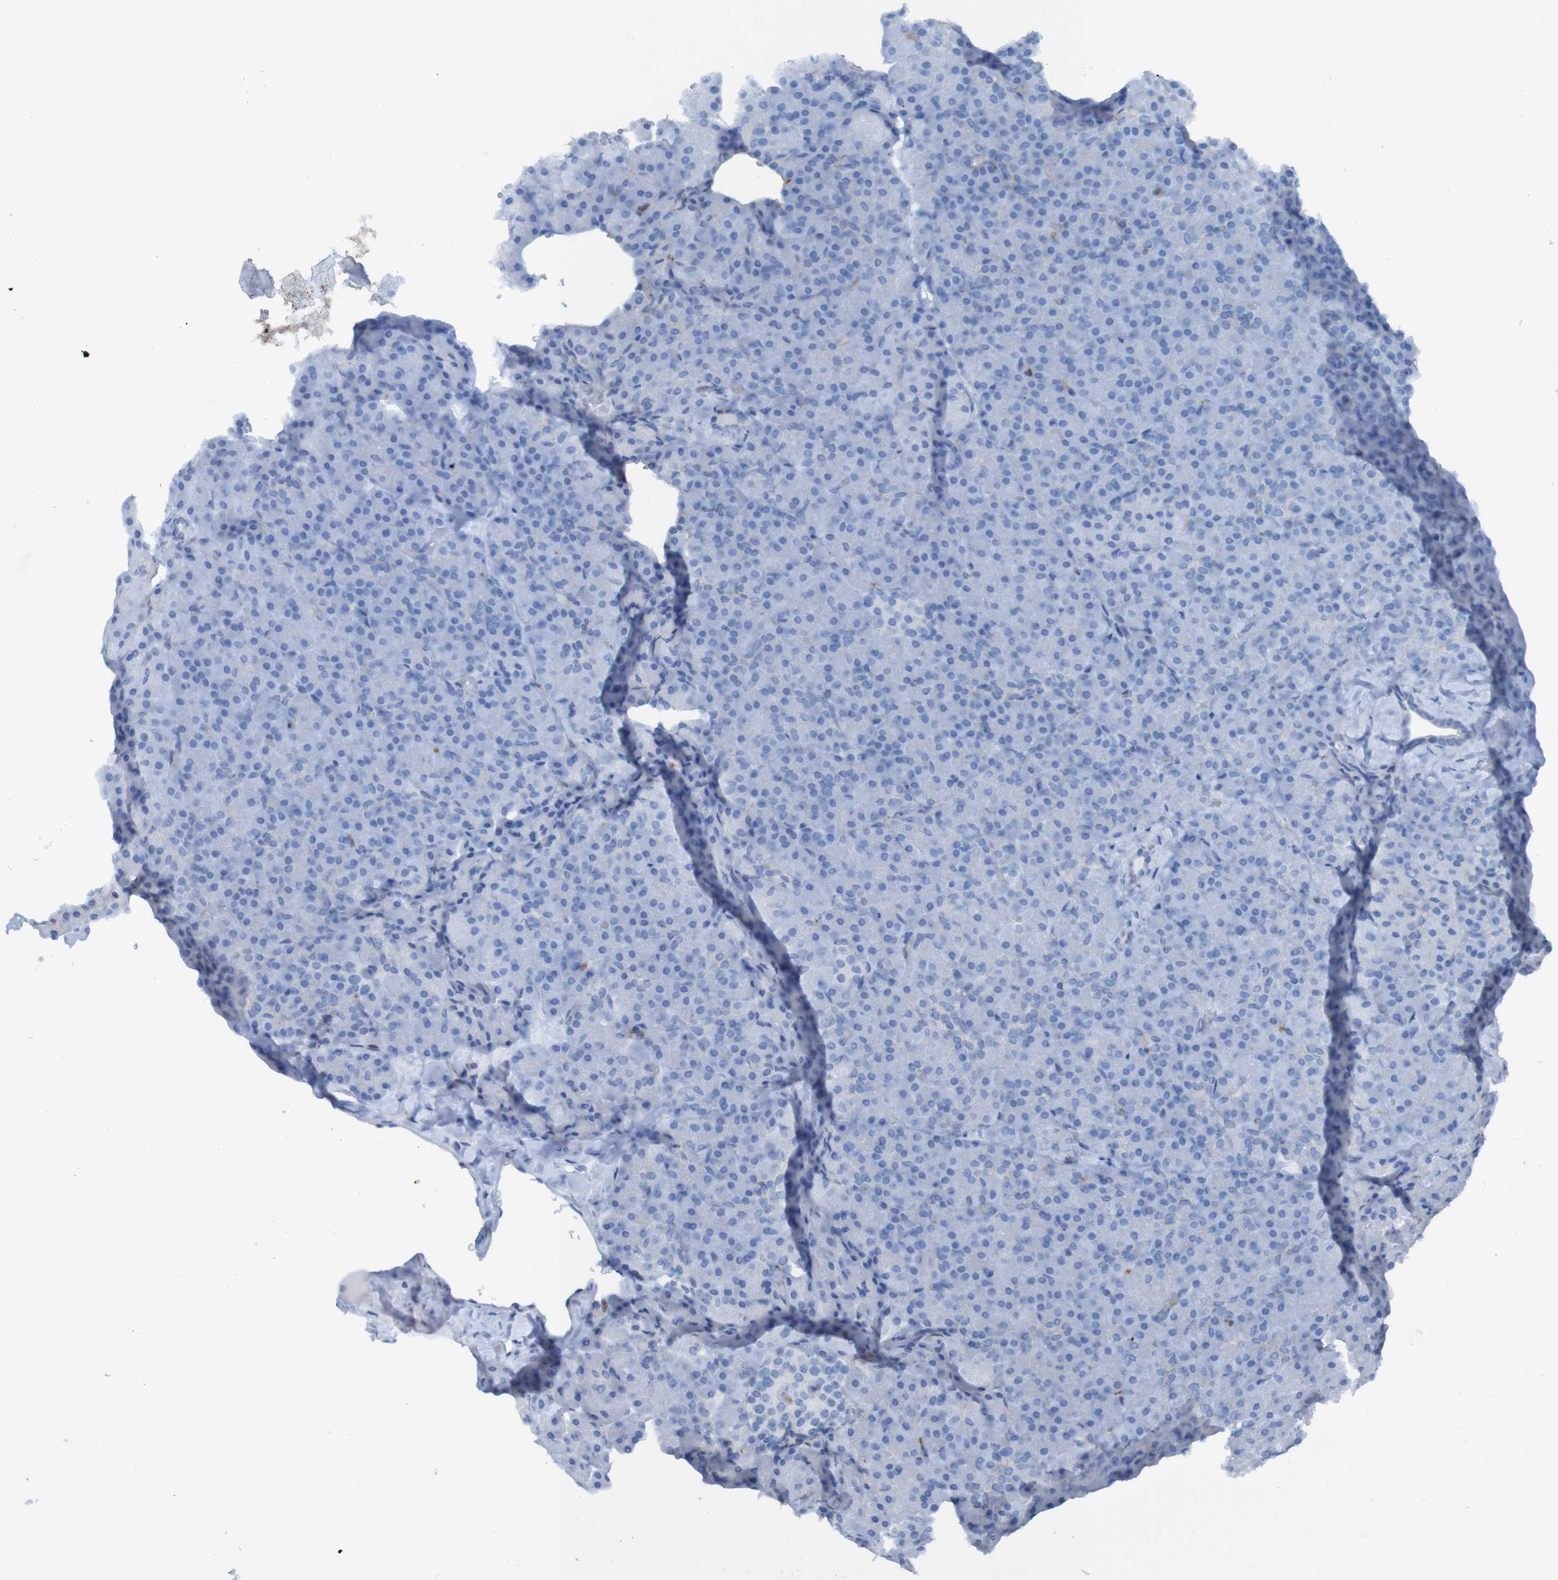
{"staining": {"intensity": "negative", "quantity": "none", "location": "none"}, "tissue": "pancreas", "cell_type": "Exocrine glandular cells", "image_type": "normal", "snomed": [{"axis": "morphology", "description": "Normal tissue, NOS"}, {"axis": "topography", "description": "Pancreas"}], "caption": "A high-resolution histopathology image shows IHC staining of unremarkable pancreas, which exhibits no significant expression in exocrine glandular cells.", "gene": "RNF182", "patient": {"sex": "female", "age": 35}}